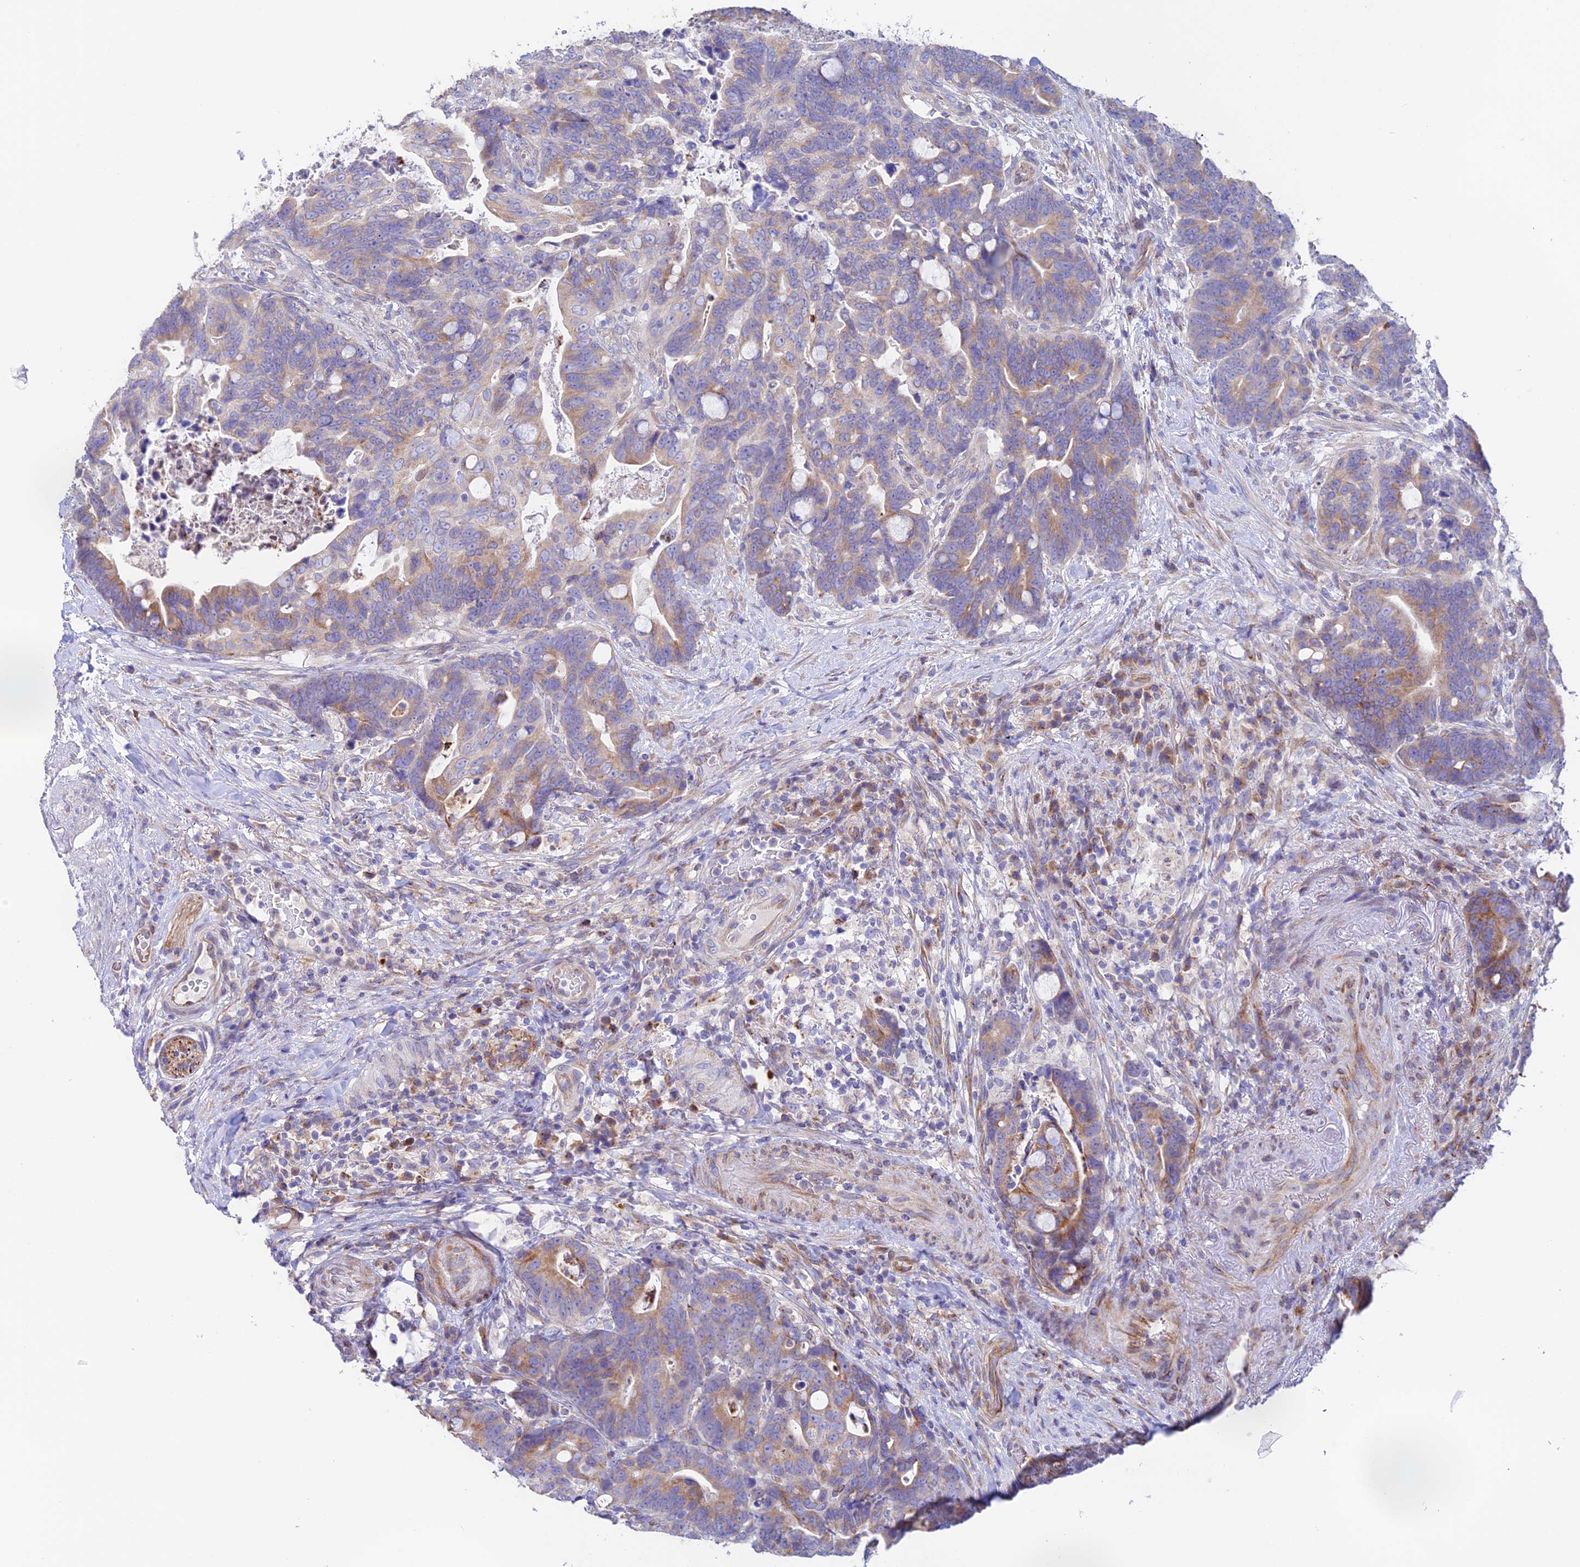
{"staining": {"intensity": "moderate", "quantity": "<25%", "location": "cytoplasmic/membranous"}, "tissue": "colorectal cancer", "cell_type": "Tumor cells", "image_type": "cancer", "snomed": [{"axis": "morphology", "description": "Adenocarcinoma, NOS"}, {"axis": "topography", "description": "Colon"}], "caption": "The histopathology image displays staining of adenocarcinoma (colorectal), revealing moderate cytoplasmic/membranous protein expression (brown color) within tumor cells. The staining was performed using DAB (3,3'-diaminobenzidine) to visualize the protein expression in brown, while the nuclei were stained in blue with hematoxylin (Magnification: 20x).", "gene": "EMC3", "patient": {"sex": "female", "age": 82}}